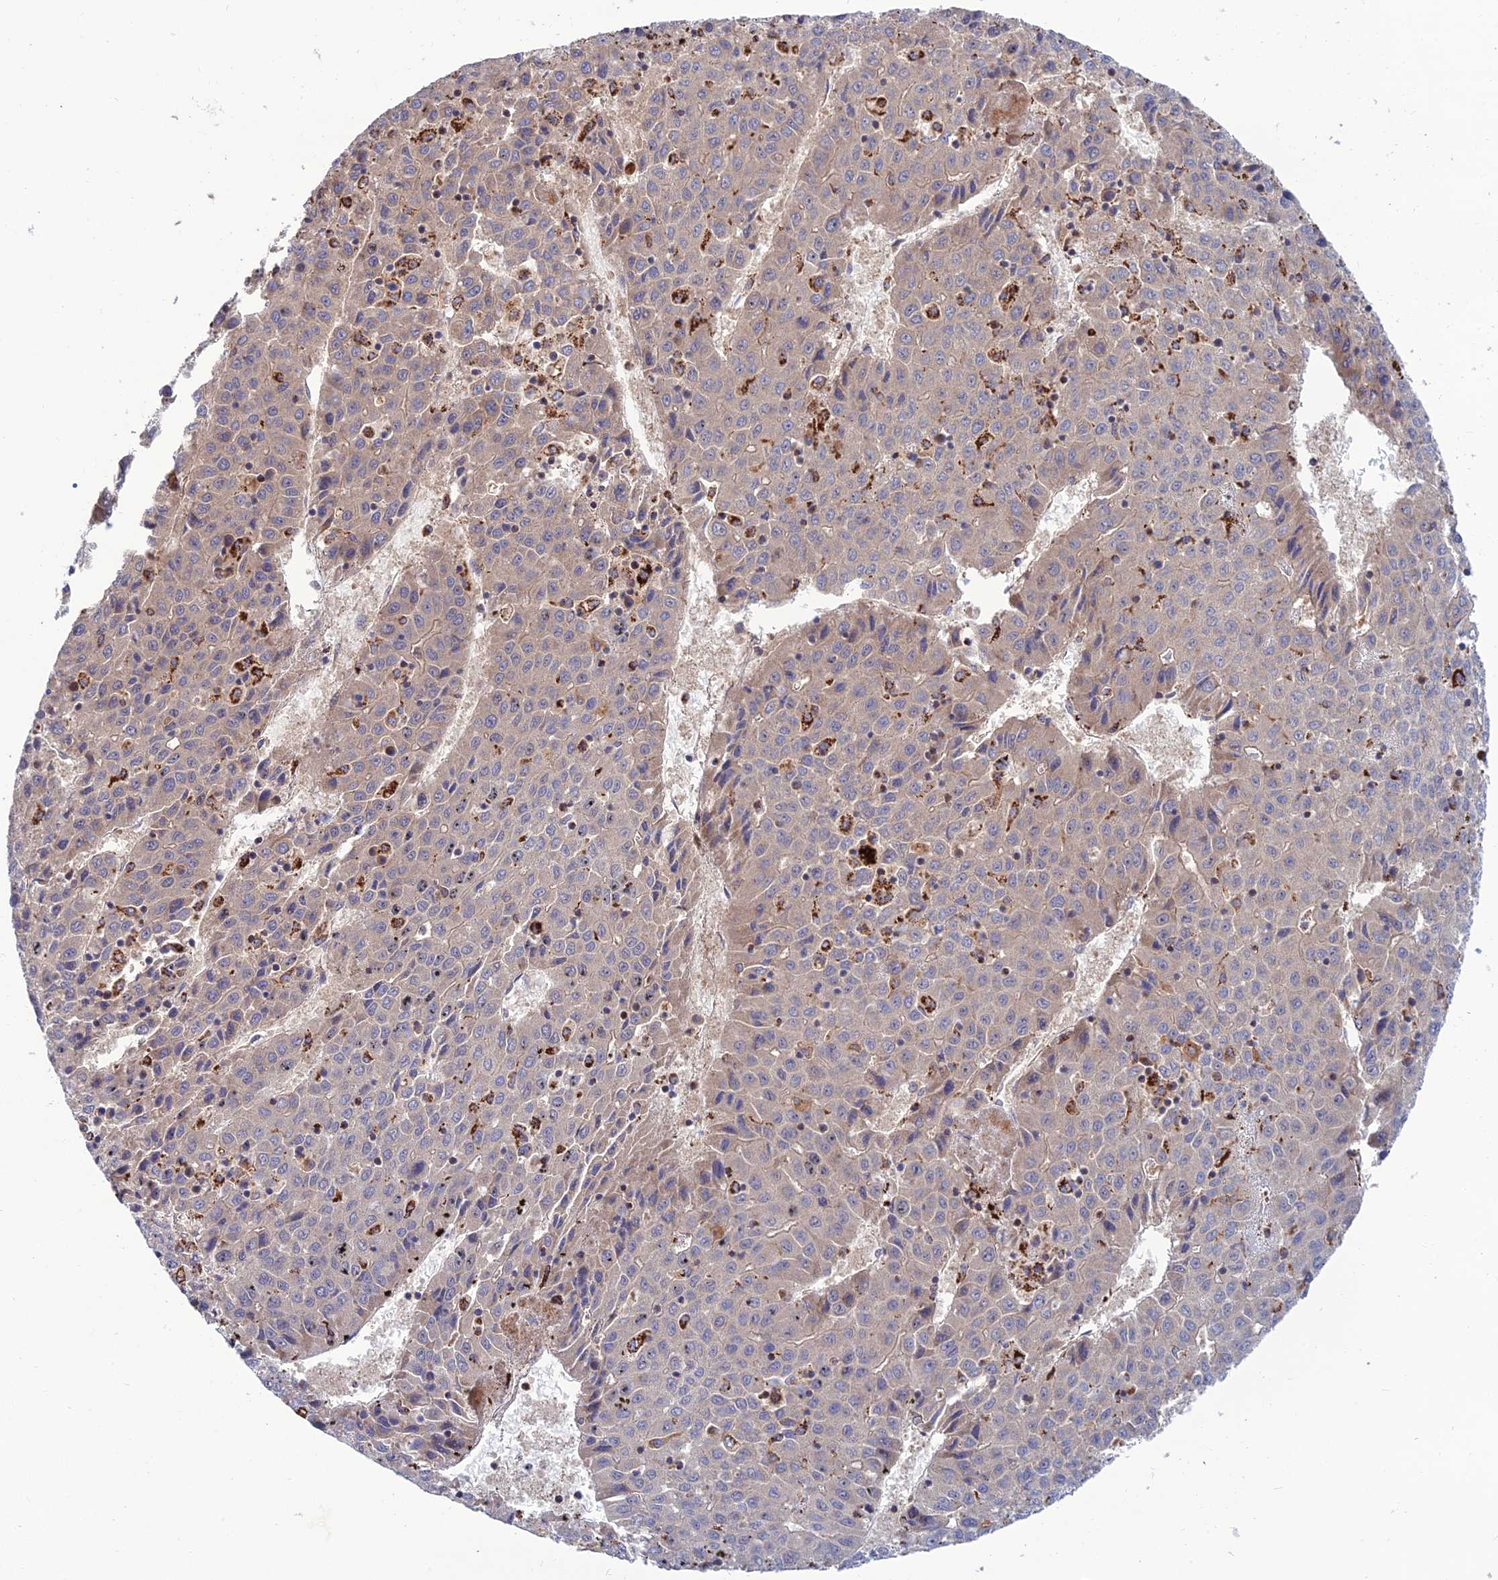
{"staining": {"intensity": "negative", "quantity": "none", "location": "none"}, "tissue": "liver cancer", "cell_type": "Tumor cells", "image_type": "cancer", "snomed": [{"axis": "morphology", "description": "Carcinoma, Hepatocellular, NOS"}, {"axis": "topography", "description": "Liver"}], "caption": "Image shows no significant protein expression in tumor cells of liver cancer. (Brightfield microscopy of DAB (3,3'-diaminobenzidine) IHC at high magnification).", "gene": "RIC8B", "patient": {"sex": "female", "age": 53}}